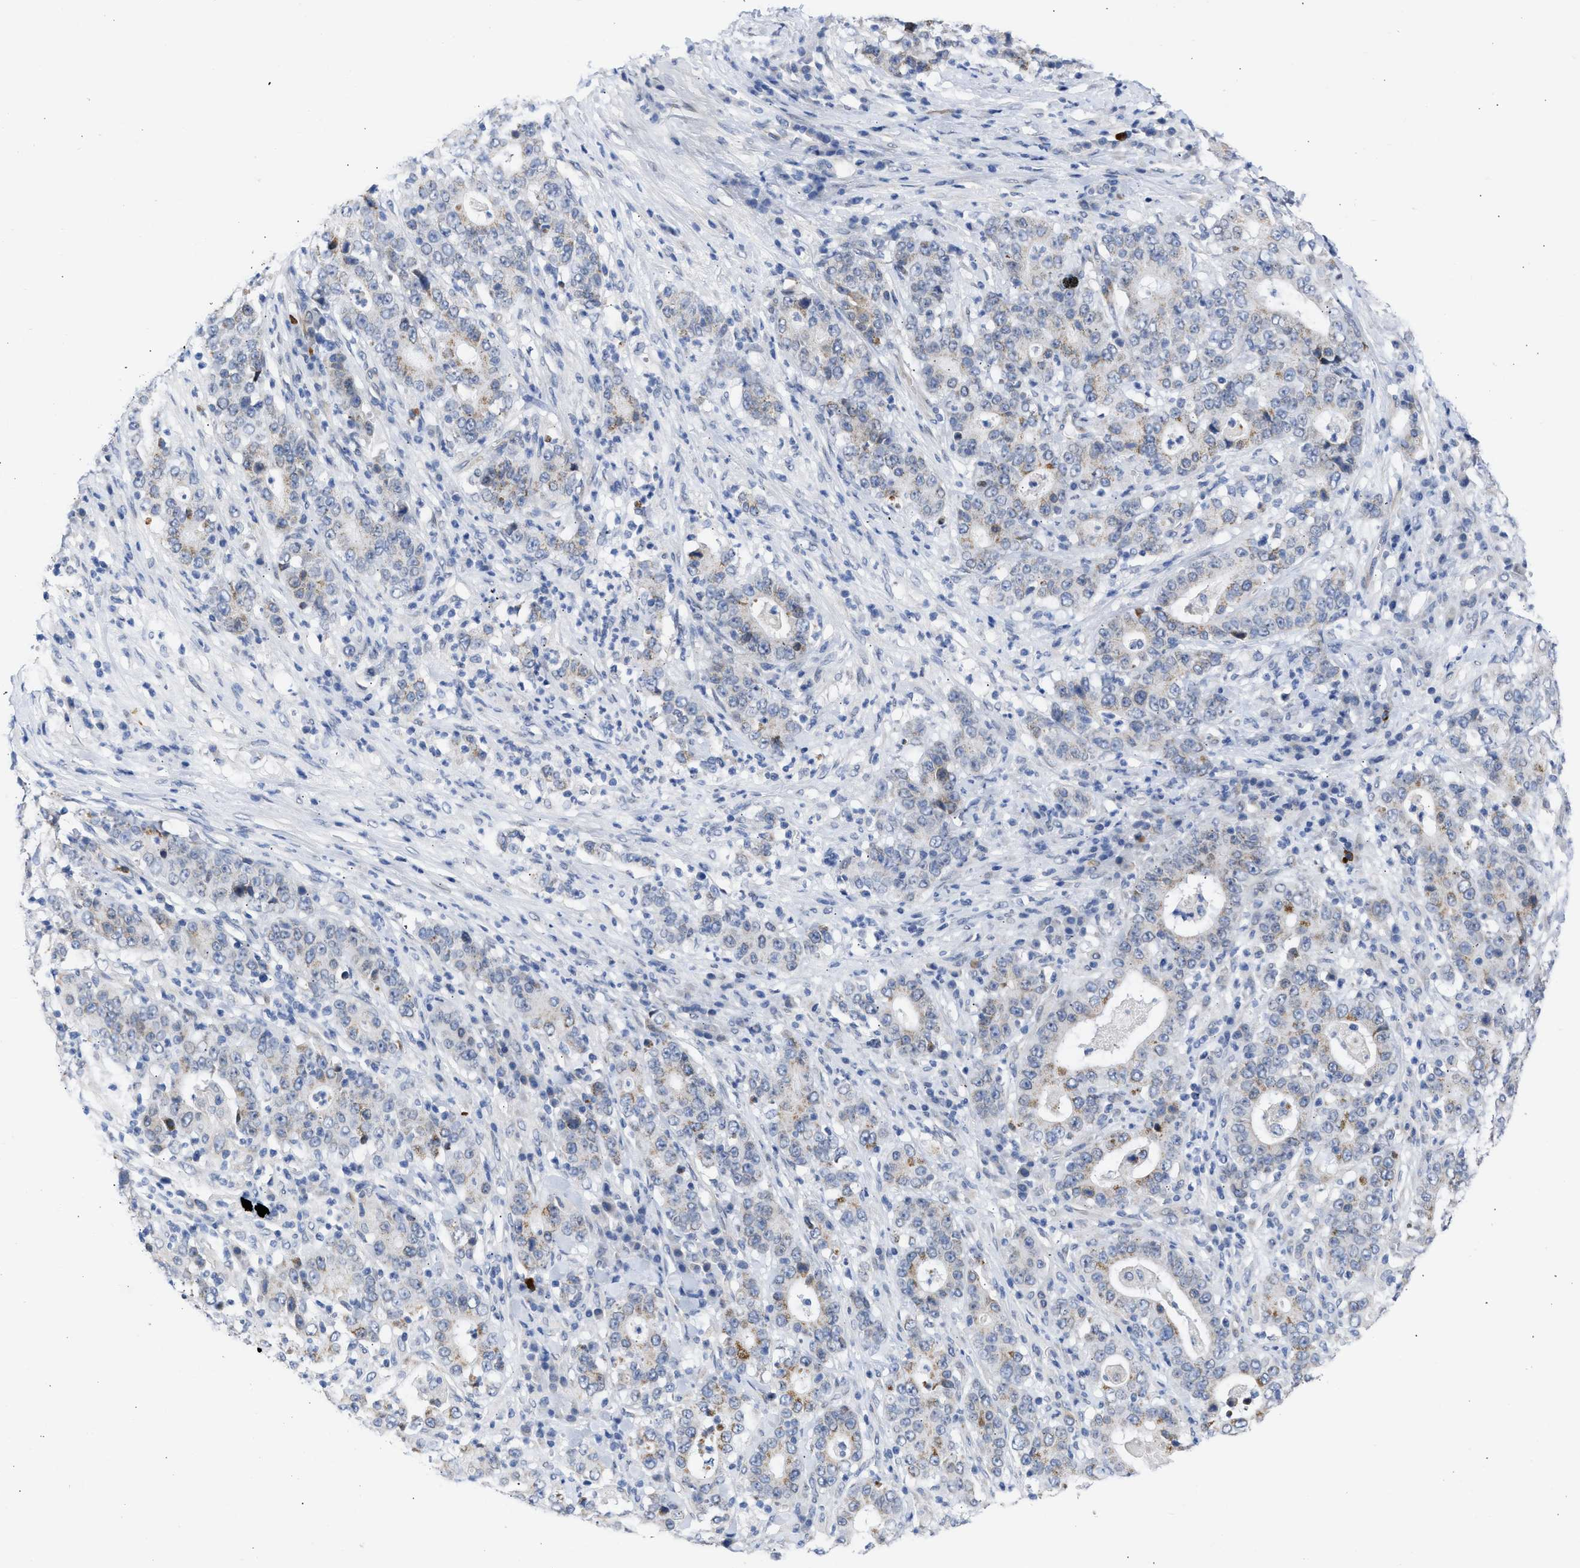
{"staining": {"intensity": "weak", "quantity": "<25%", "location": "cytoplasmic/membranous"}, "tissue": "stomach cancer", "cell_type": "Tumor cells", "image_type": "cancer", "snomed": [{"axis": "morphology", "description": "Normal tissue, NOS"}, {"axis": "morphology", "description": "Adenocarcinoma, NOS"}, {"axis": "topography", "description": "Stomach, upper"}, {"axis": "topography", "description": "Stomach"}], "caption": "High magnification brightfield microscopy of stomach cancer stained with DAB (3,3'-diaminobenzidine) (brown) and counterstained with hematoxylin (blue): tumor cells show no significant expression.", "gene": "NUP35", "patient": {"sex": "male", "age": 59}}